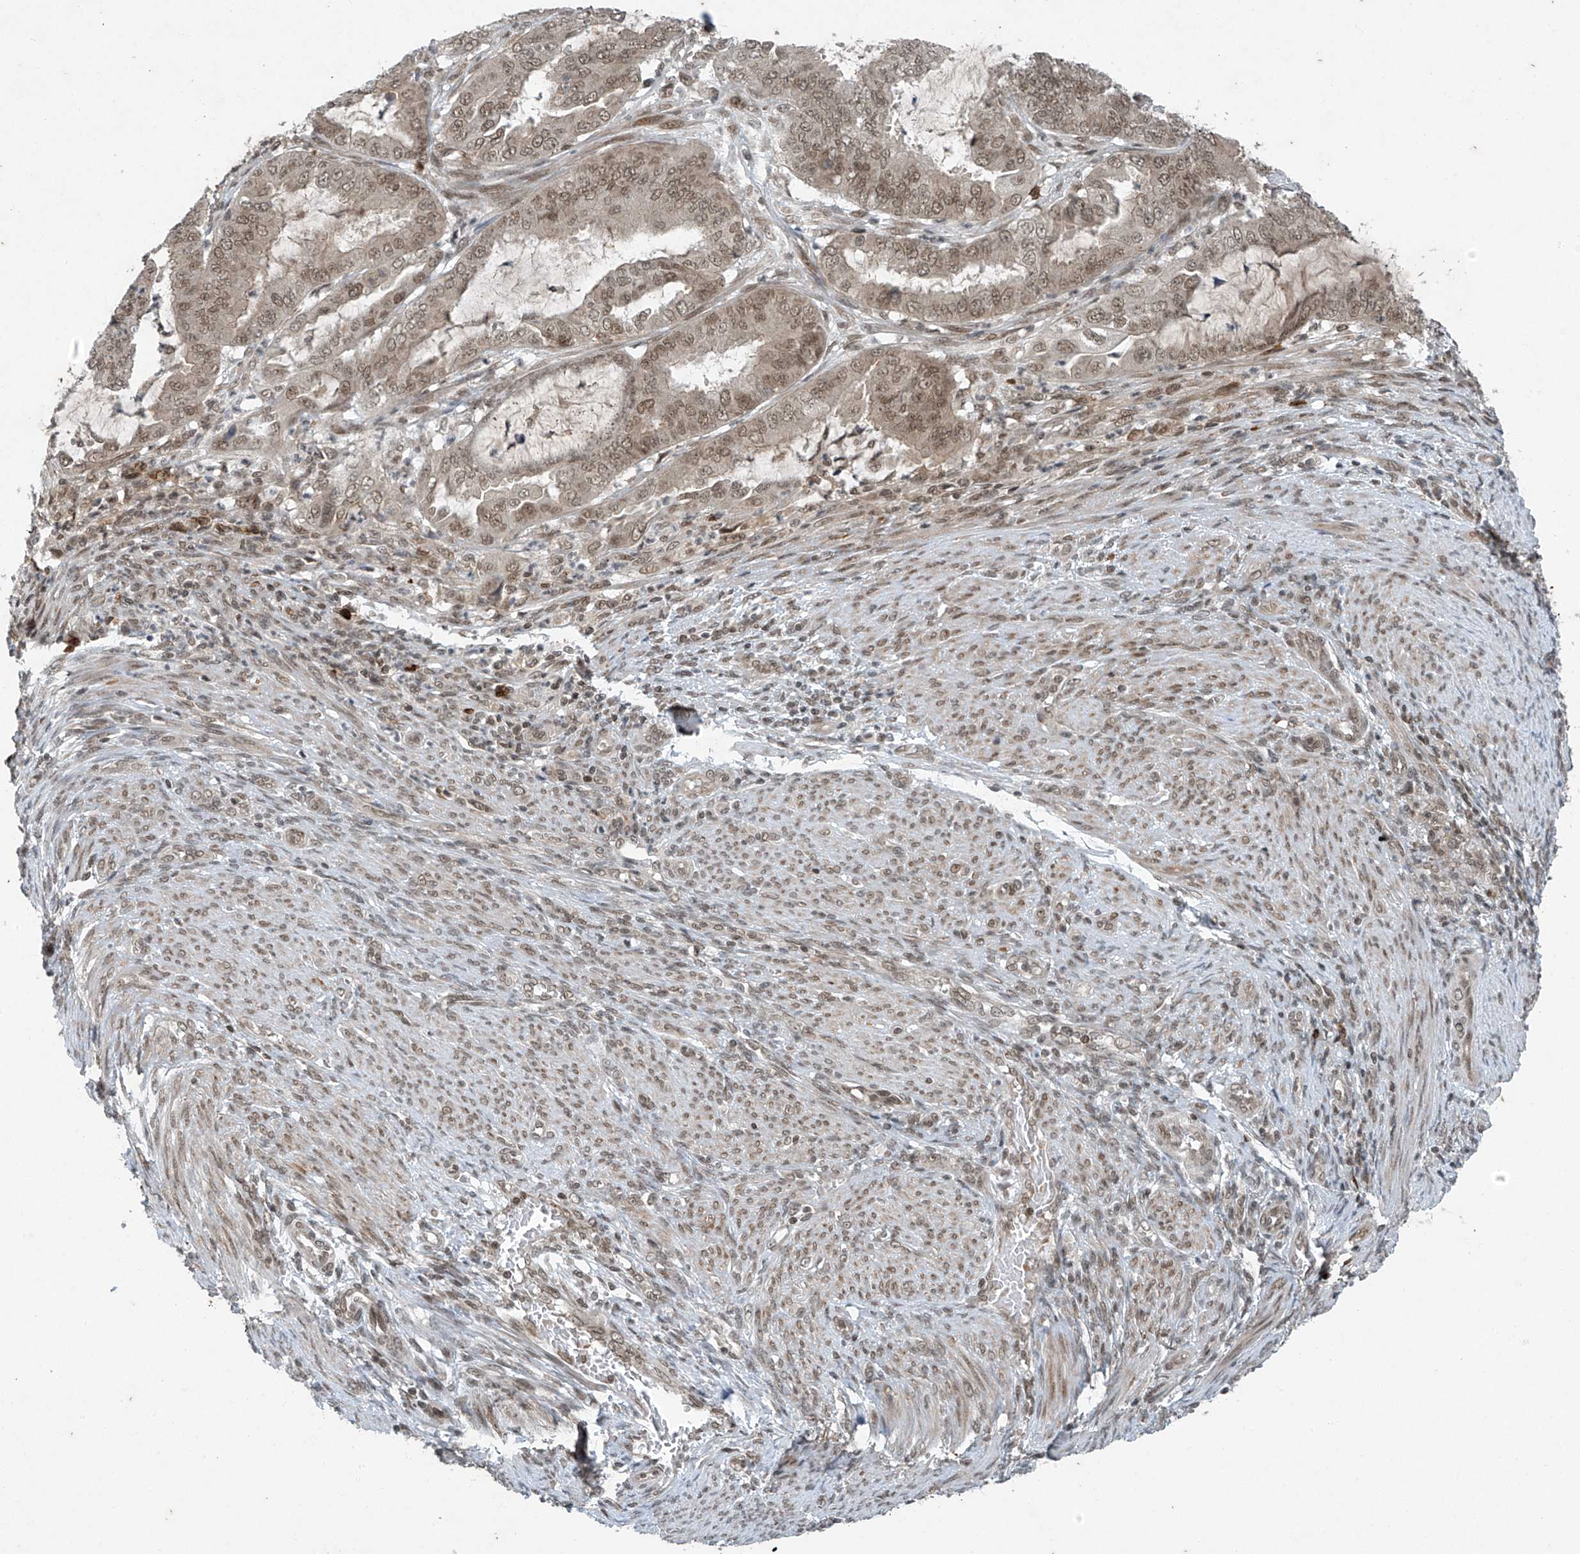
{"staining": {"intensity": "moderate", "quantity": ">75%", "location": "nuclear"}, "tissue": "endometrial cancer", "cell_type": "Tumor cells", "image_type": "cancer", "snomed": [{"axis": "morphology", "description": "Adenocarcinoma, NOS"}, {"axis": "topography", "description": "Endometrium"}], "caption": "Human adenocarcinoma (endometrial) stained for a protein (brown) exhibits moderate nuclear positive positivity in about >75% of tumor cells.", "gene": "TAF8", "patient": {"sex": "female", "age": 51}}